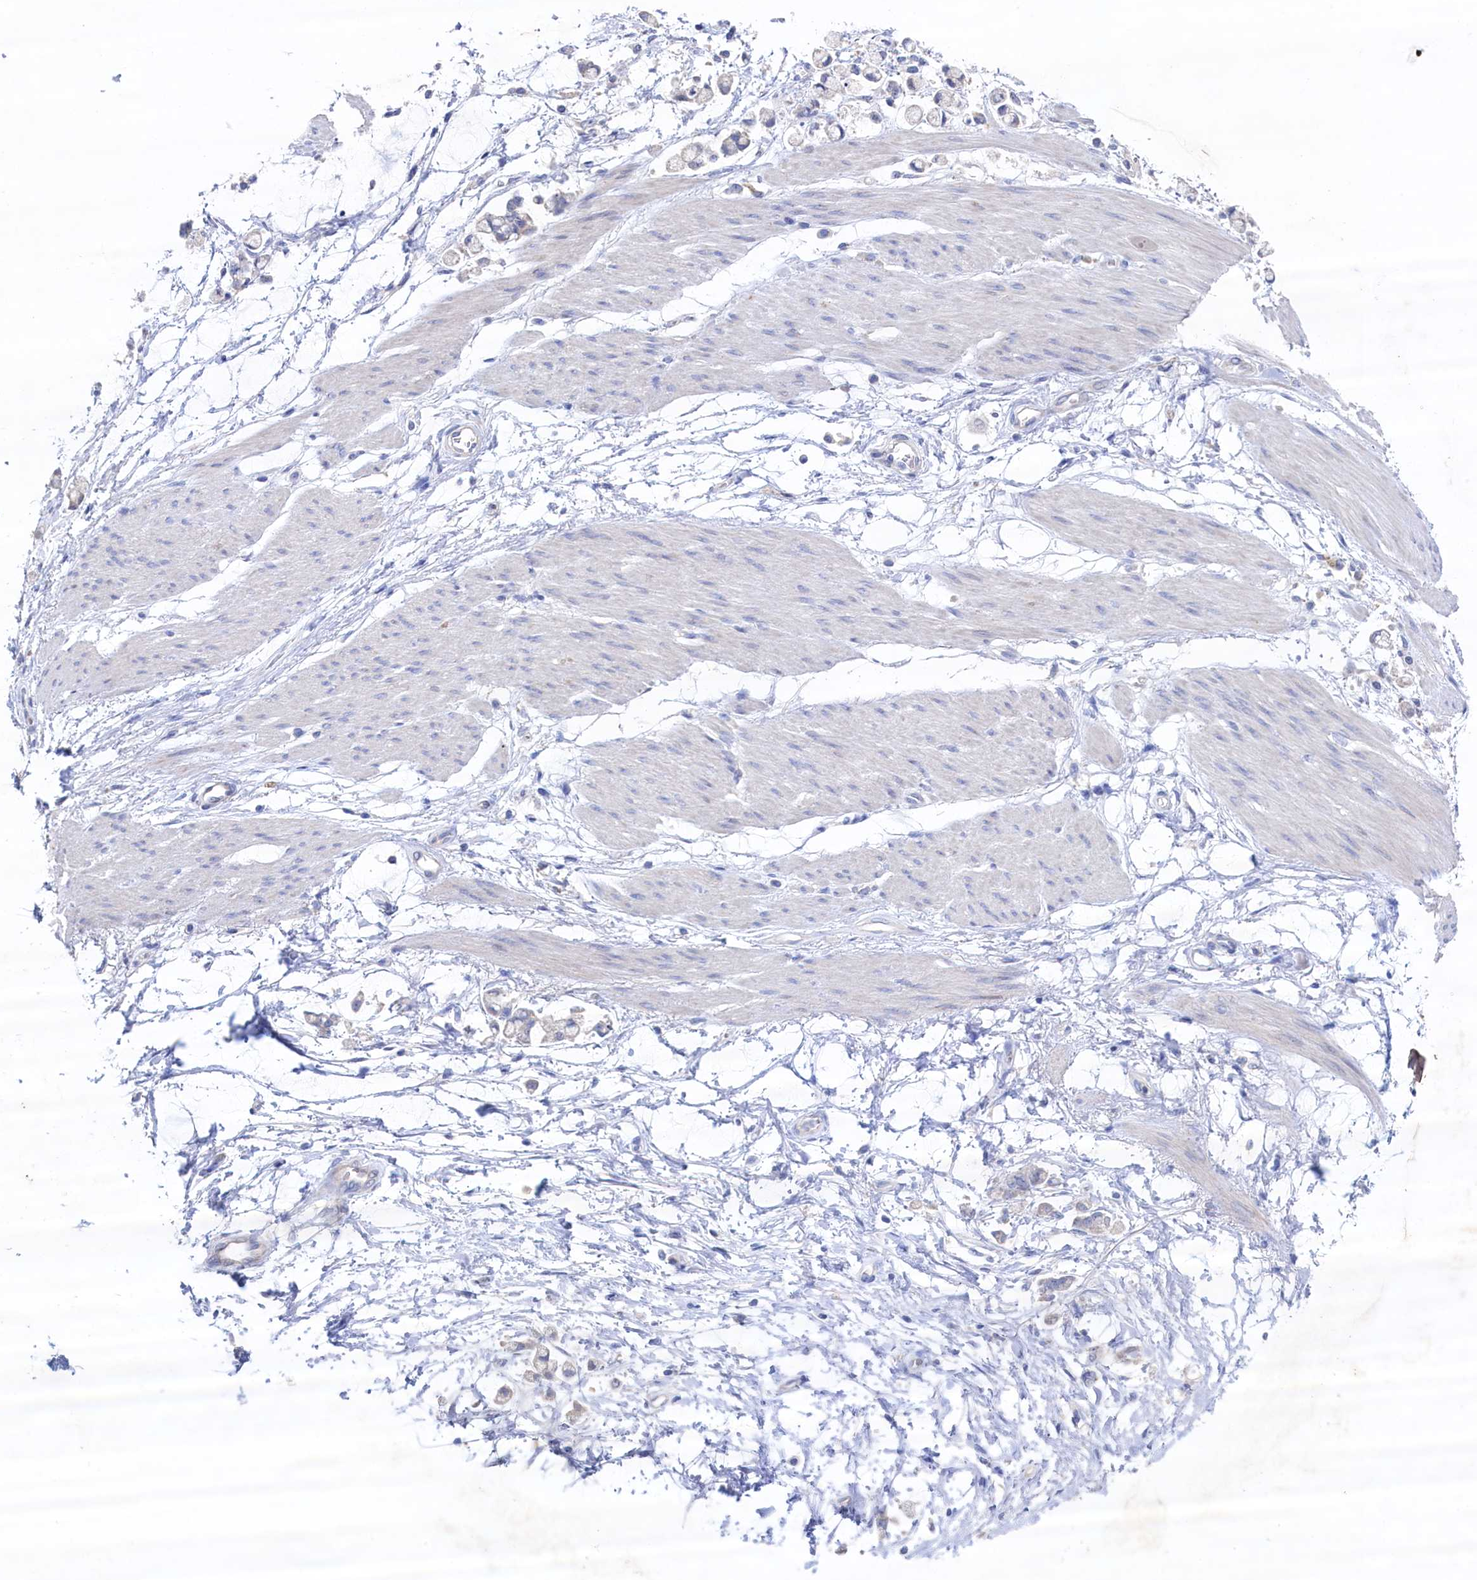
{"staining": {"intensity": "negative", "quantity": "none", "location": "none"}, "tissue": "stomach cancer", "cell_type": "Tumor cells", "image_type": "cancer", "snomed": [{"axis": "morphology", "description": "Adenocarcinoma, NOS"}, {"axis": "topography", "description": "Stomach"}], "caption": "Immunohistochemical staining of stomach cancer shows no significant staining in tumor cells.", "gene": "CBLIF", "patient": {"sex": "female", "age": 60}}